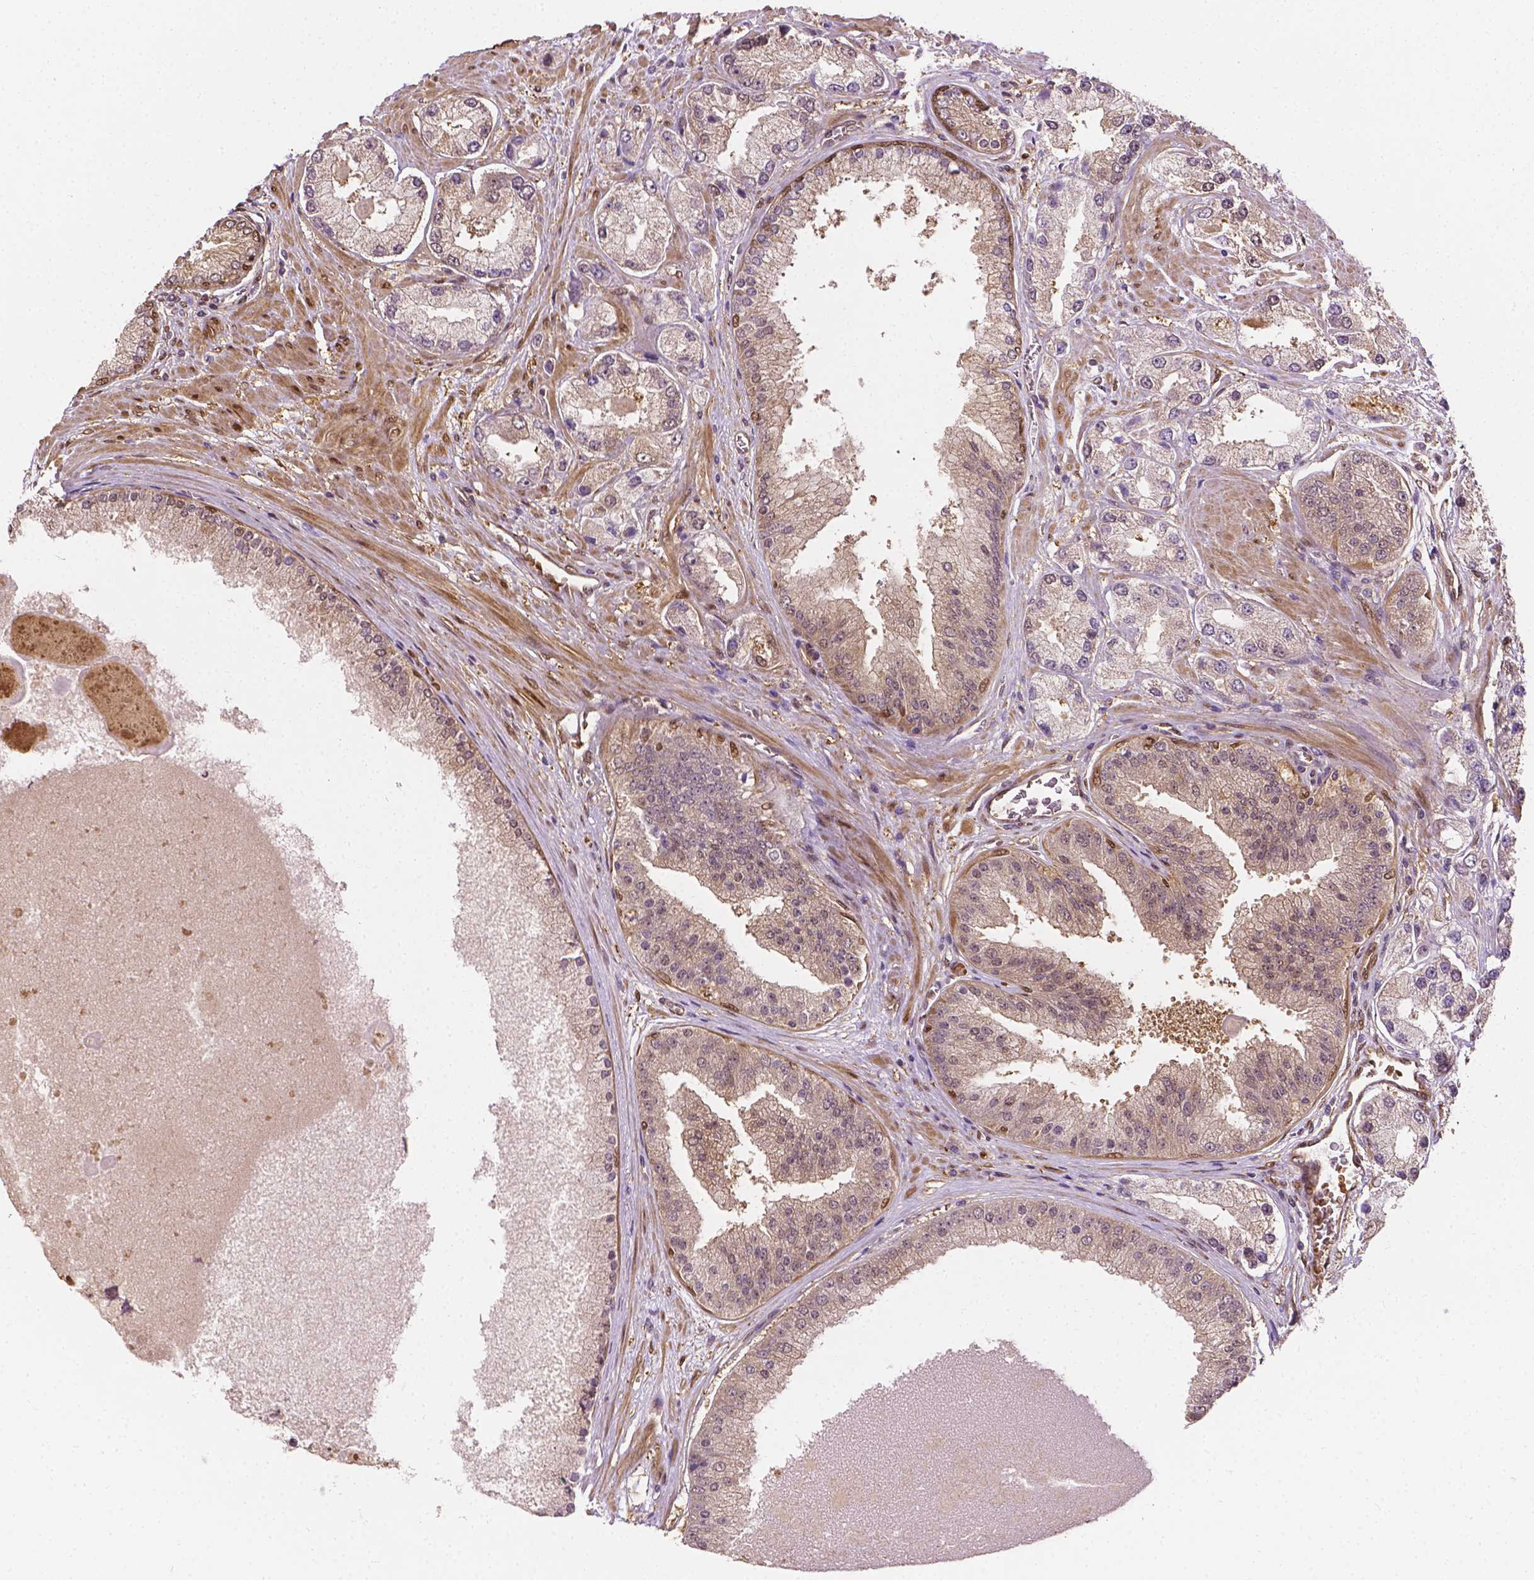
{"staining": {"intensity": "negative", "quantity": "none", "location": "none"}, "tissue": "prostate cancer", "cell_type": "Tumor cells", "image_type": "cancer", "snomed": [{"axis": "morphology", "description": "Adenocarcinoma, High grade"}, {"axis": "topography", "description": "Prostate"}], "caption": "This is a image of immunohistochemistry staining of adenocarcinoma (high-grade) (prostate), which shows no expression in tumor cells. (Stains: DAB immunohistochemistry (IHC) with hematoxylin counter stain, Microscopy: brightfield microscopy at high magnification).", "gene": "YAP1", "patient": {"sex": "male", "age": 67}}